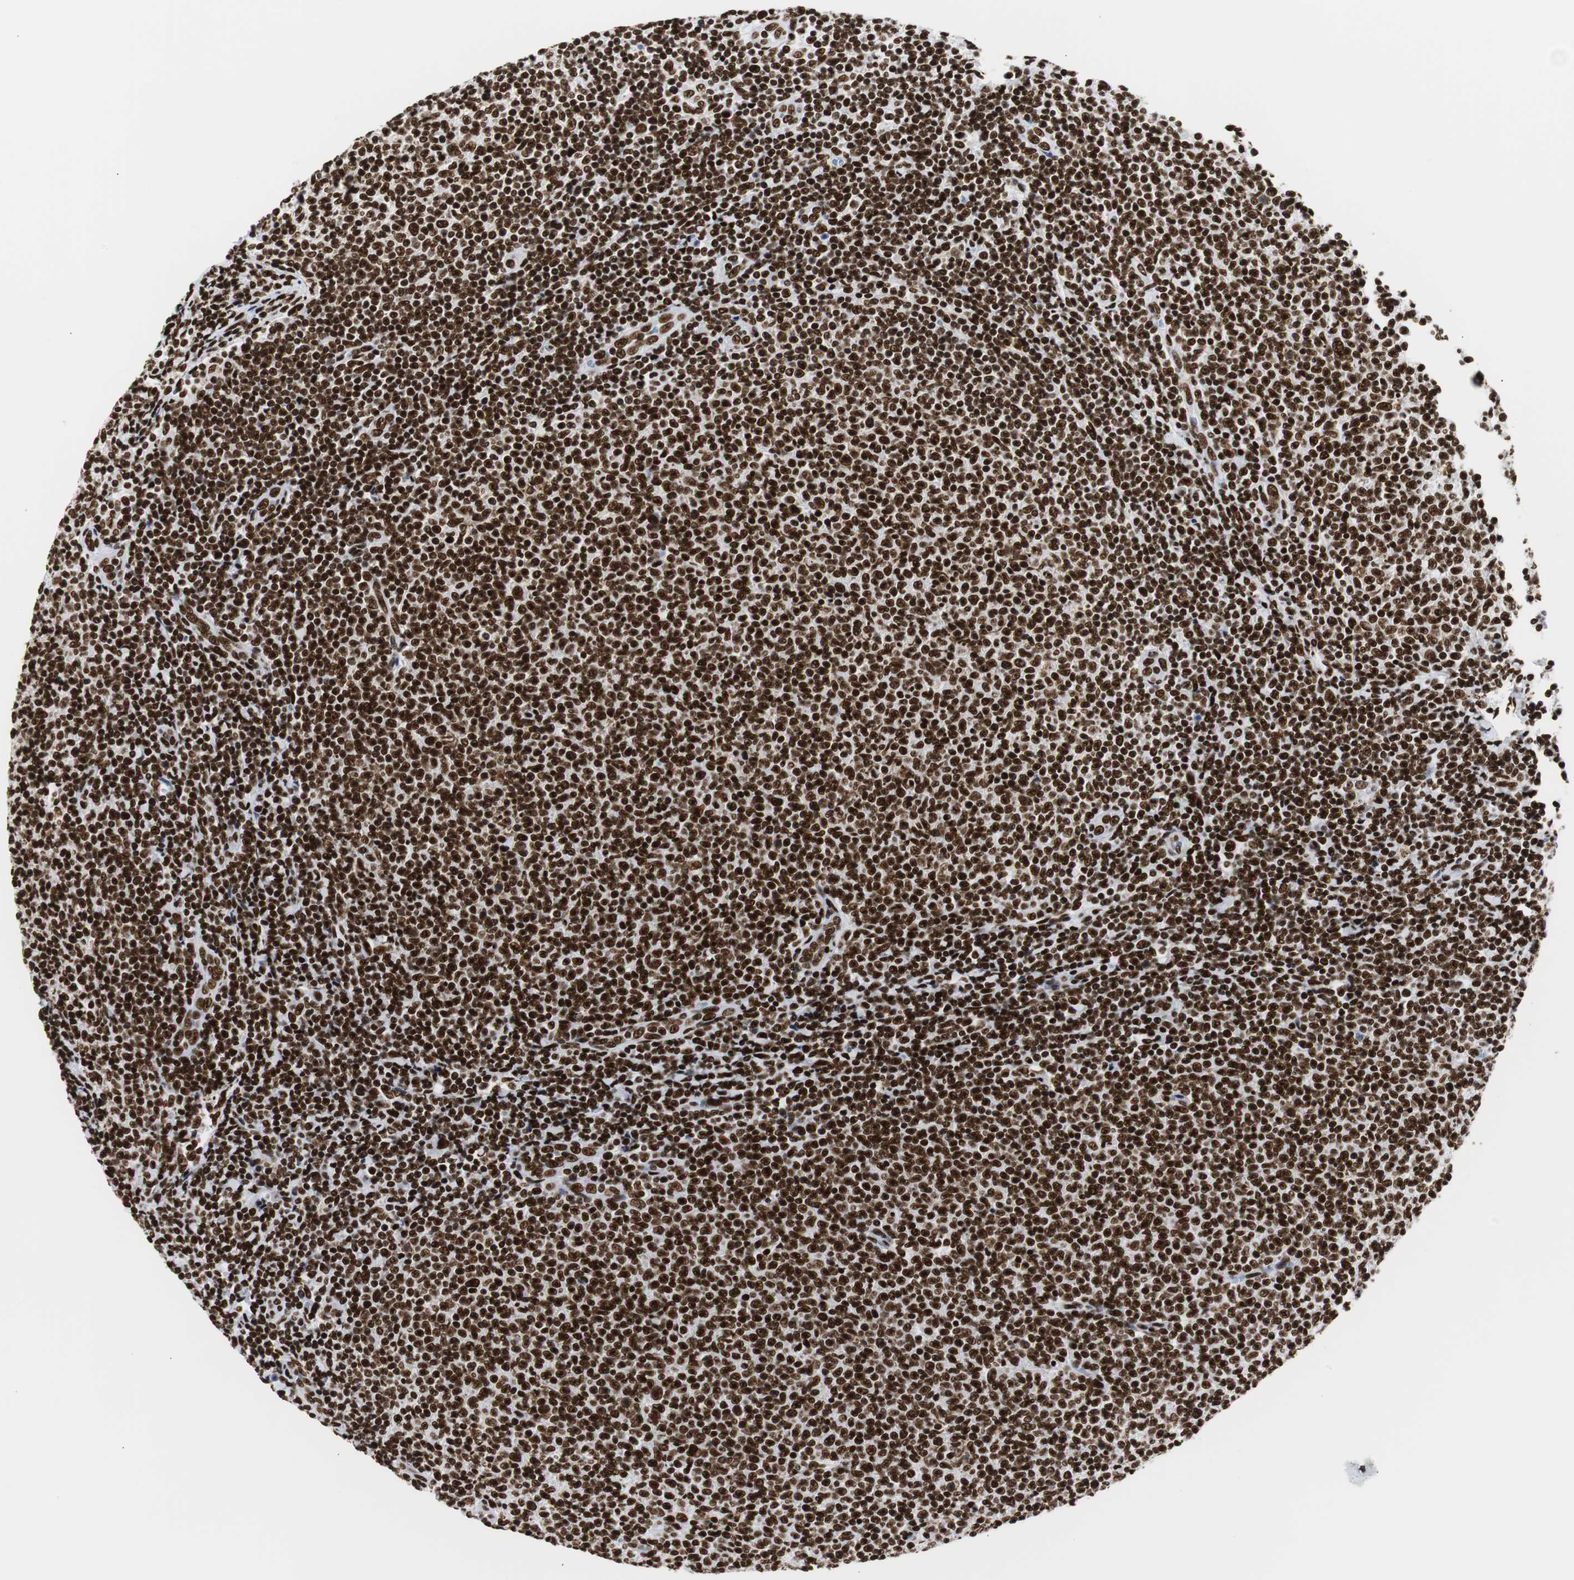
{"staining": {"intensity": "strong", "quantity": ">75%", "location": "nuclear"}, "tissue": "lymphoma", "cell_type": "Tumor cells", "image_type": "cancer", "snomed": [{"axis": "morphology", "description": "Malignant lymphoma, non-Hodgkin's type, Low grade"}, {"axis": "topography", "description": "Lymph node"}], "caption": "IHC (DAB) staining of human malignant lymphoma, non-Hodgkin's type (low-grade) exhibits strong nuclear protein staining in approximately >75% of tumor cells.", "gene": "HNRNPH2", "patient": {"sex": "male", "age": 66}}